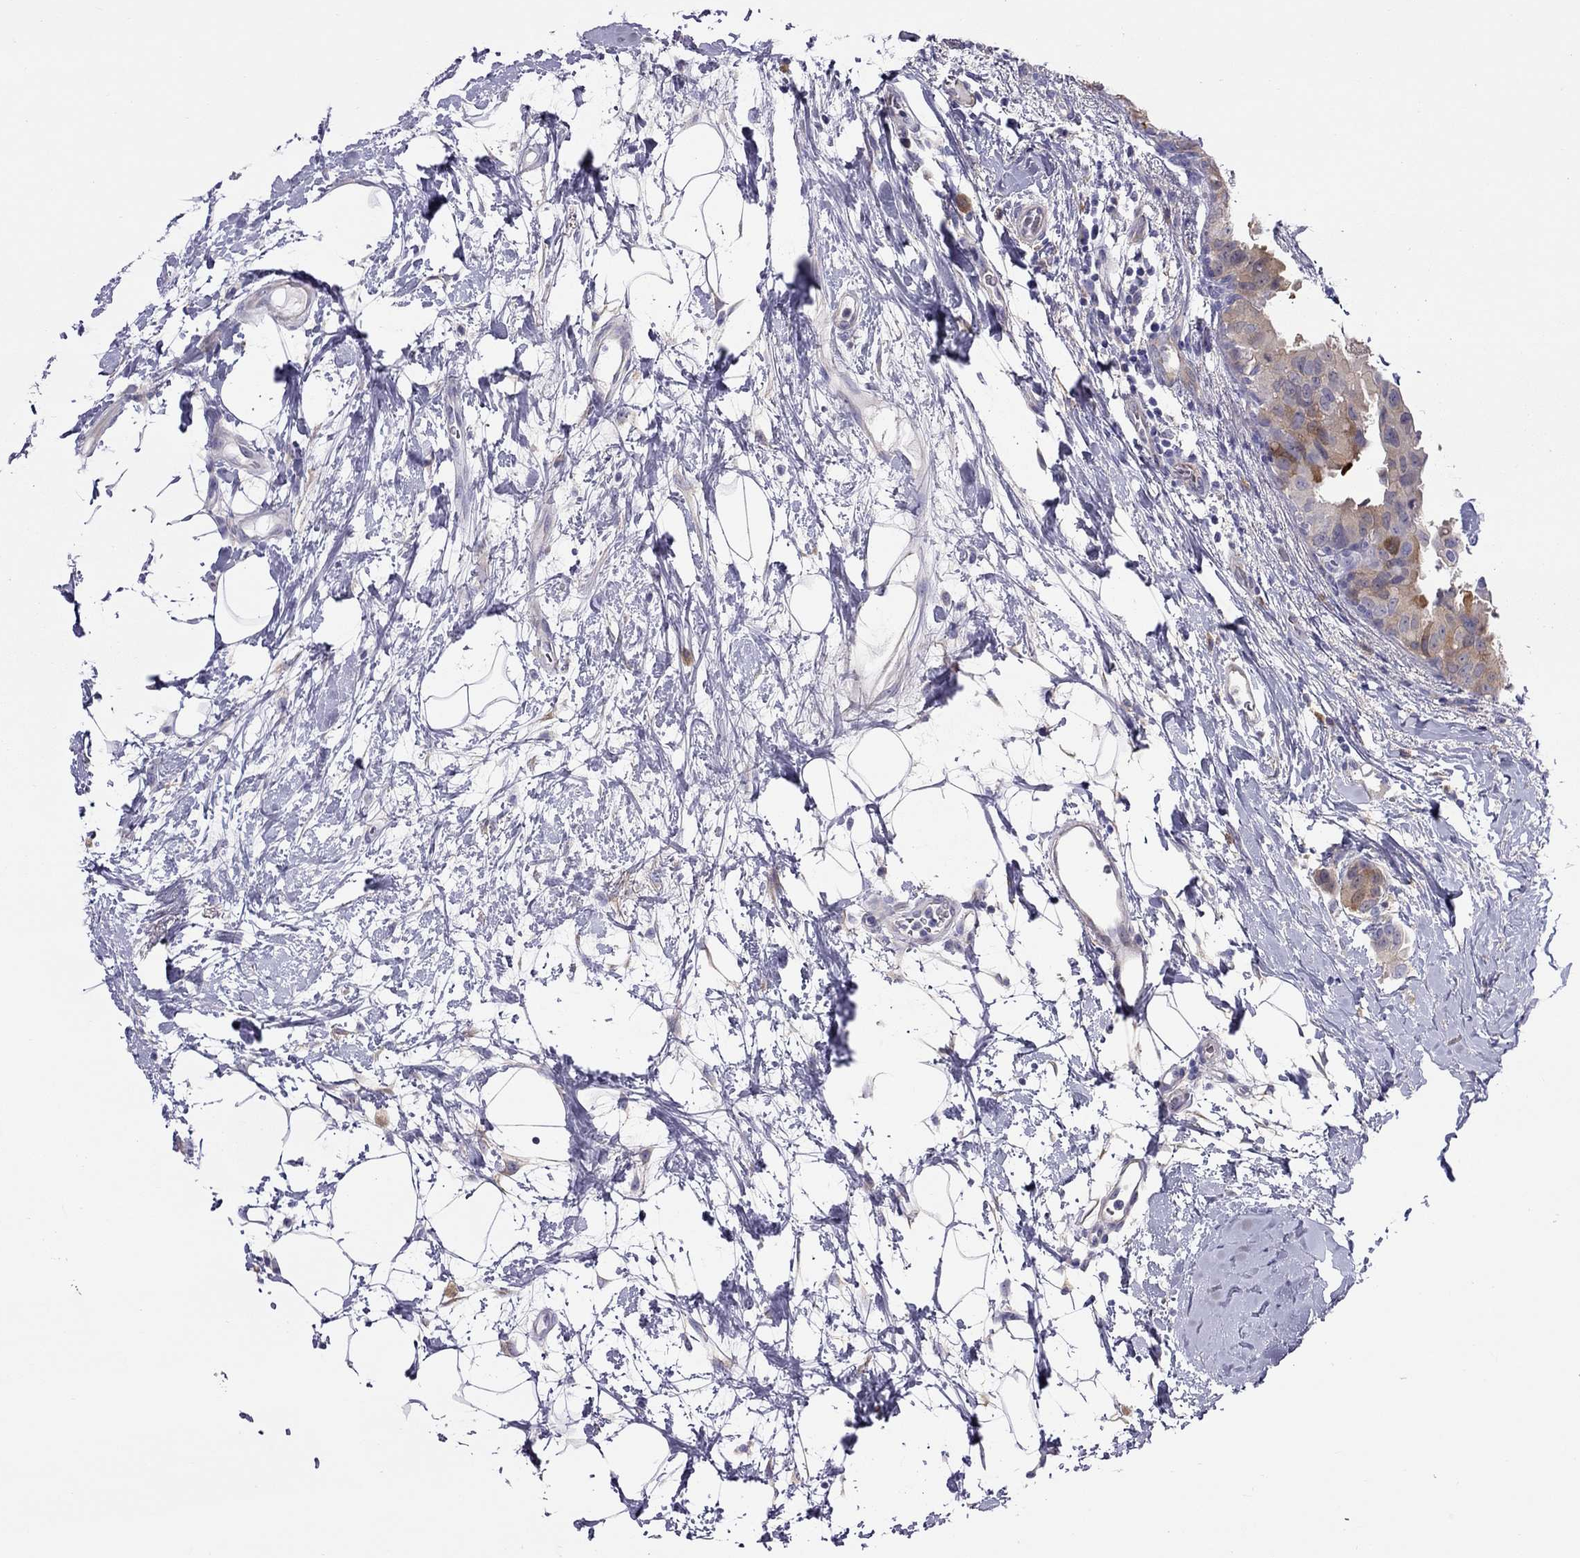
{"staining": {"intensity": "moderate", "quantity": "<25%", "location": "cytoplasmic/membranous"}, "tissue": "breast cancer", "cell_type": "Tumor cells", "image_type": "cancer", "snomed": [{"axis": "morphology", "description": "Normal tissue, NOS"}, {"axis": "morphology", "description": "Duct carcinoma"}, {"axis": "topography", "description": "Breast"}], "caption": "Protein analysis of breast intraductal carcinoma tissue shows moderate cytoplasmic/membranous positivity in about <25% of tumor cells. Using DAB (3,3'-diaminobenzidine) (brown) and hematoxylin (blue) stains, captured at high magnification using brightfield microscopy.", "gene": "ALOX15B", "patient": {"sex": "female", "age": 40}}